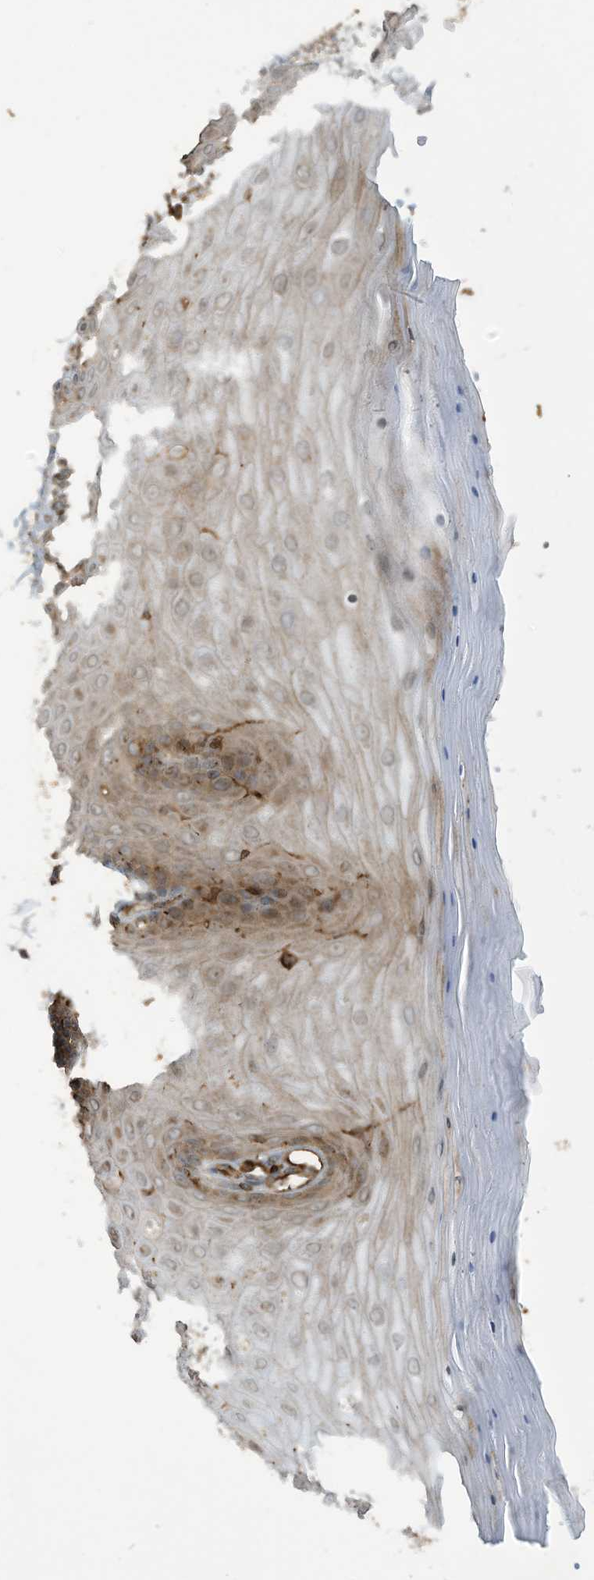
{"staining": {"intensity": "strong", "quantity": ">75%", "location": "cytoplasmic/membranous"}, "tissue": "cervix", "cell_type": "Glandular cells", "image_type": "normal", "snomed": [{"axis": "morphology", "description": "Normal tissue, NOS"}, {"axis": "topography", "description": "Cervix"}], "caption": "A histopathology image of human cervix stained for a protein demonstrates strong cytoplasmic/membranous brown staining in glandular cells. (Stains: DAB in brown, nuclei in blue, Microscopy: brightfield microscopy at high magnification).", "gene": "DDIT4", "patient": {"sex": "female", "age": 55}}